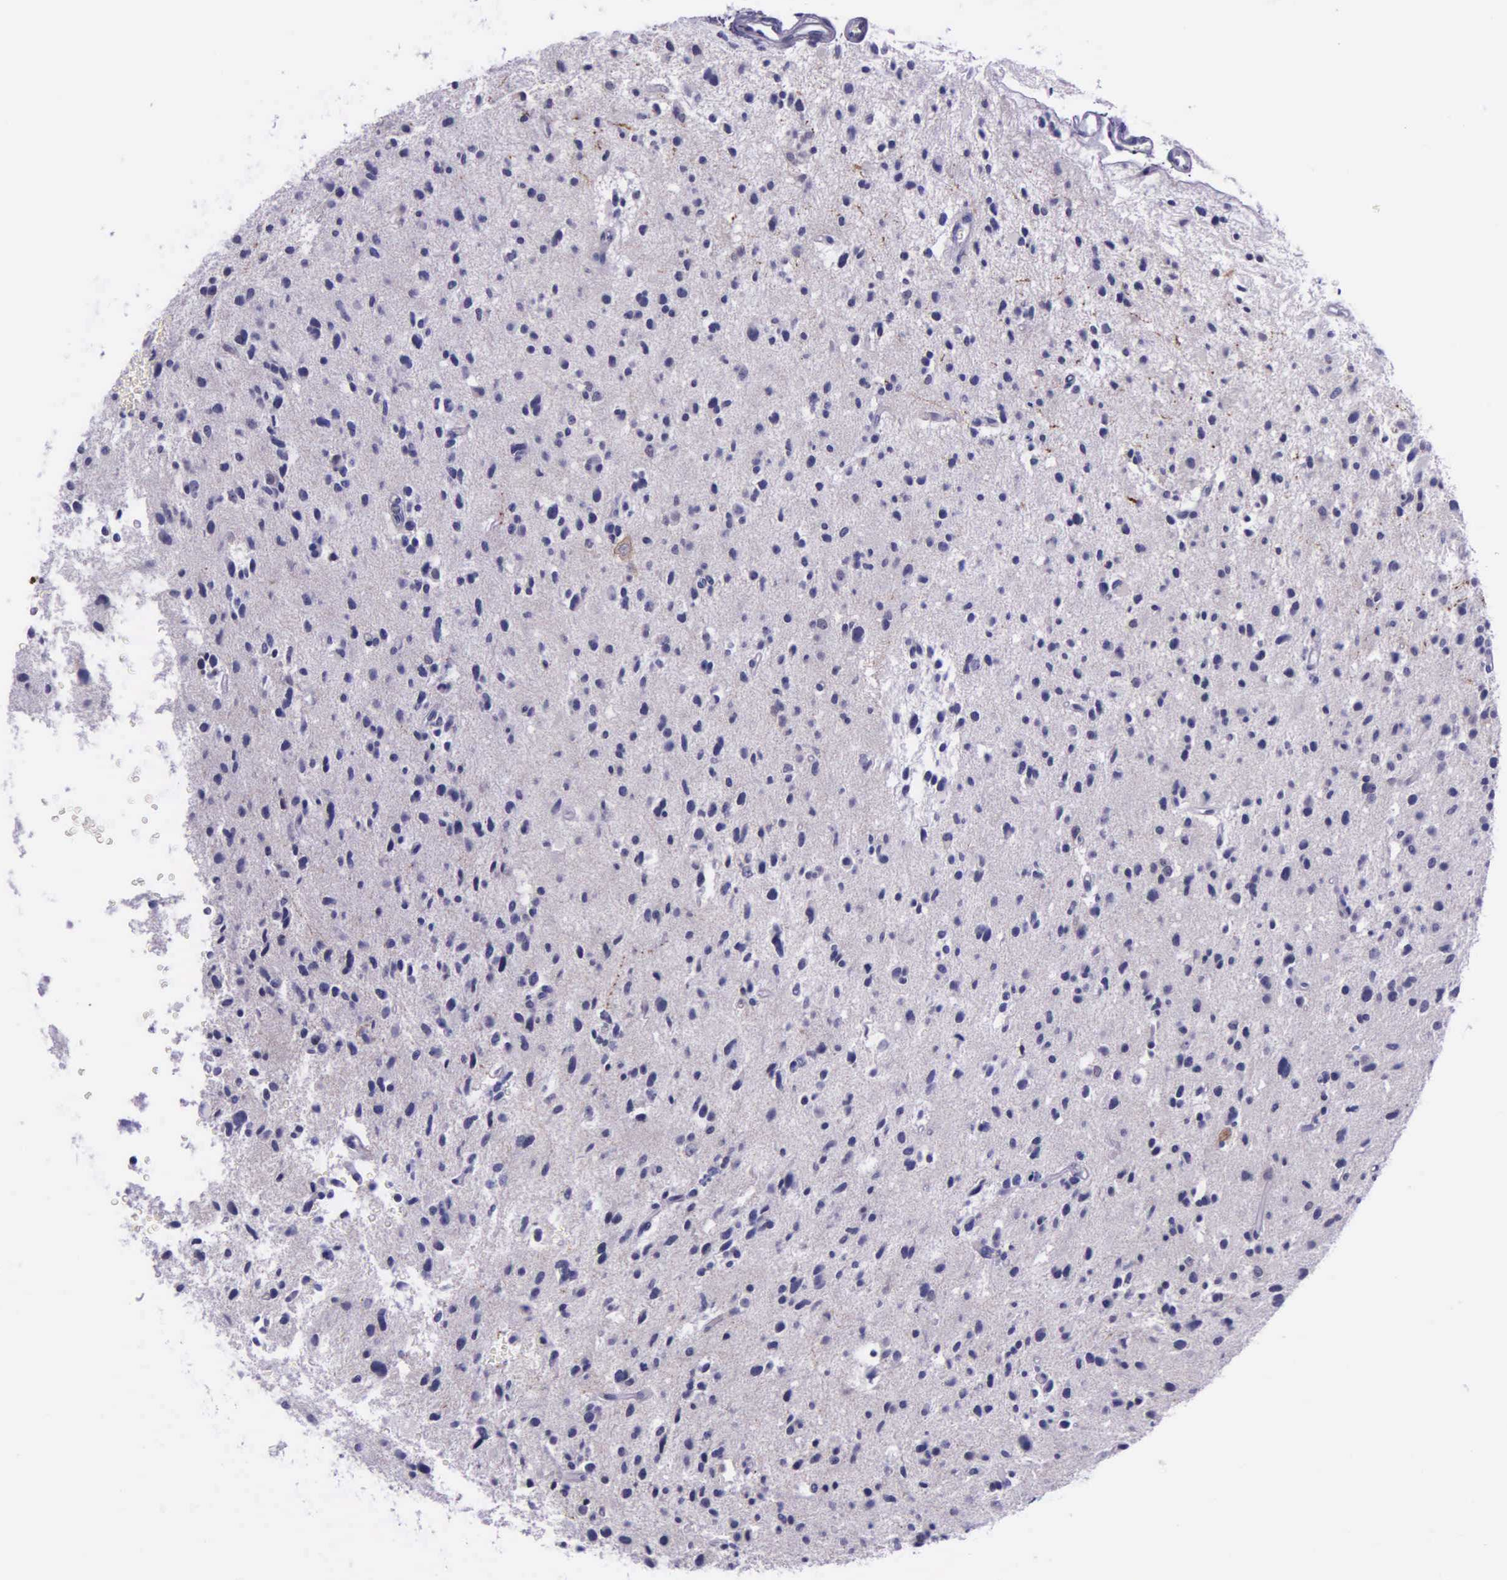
{"staining": {"intensity": "negative", "quantity": "none", "location": "none"}, "tissue": "glioma", "cell_type": "Tumor cells", "image_type": "cancer", "snomed": [{"axis": "morphology", "description": "Glioma, malignant, Low grade"}, {"axis": "topography", "description": "Brain"}], "caption": "Immunohistochemistry (IHC) photomicrograph of neoplastic tissue: human malignant low-grade glioma stained with DAB displays no significant protein staining in tumor cells.", "gene": "AHNAK2", "patient": {"sex": "female", "age": 46}}